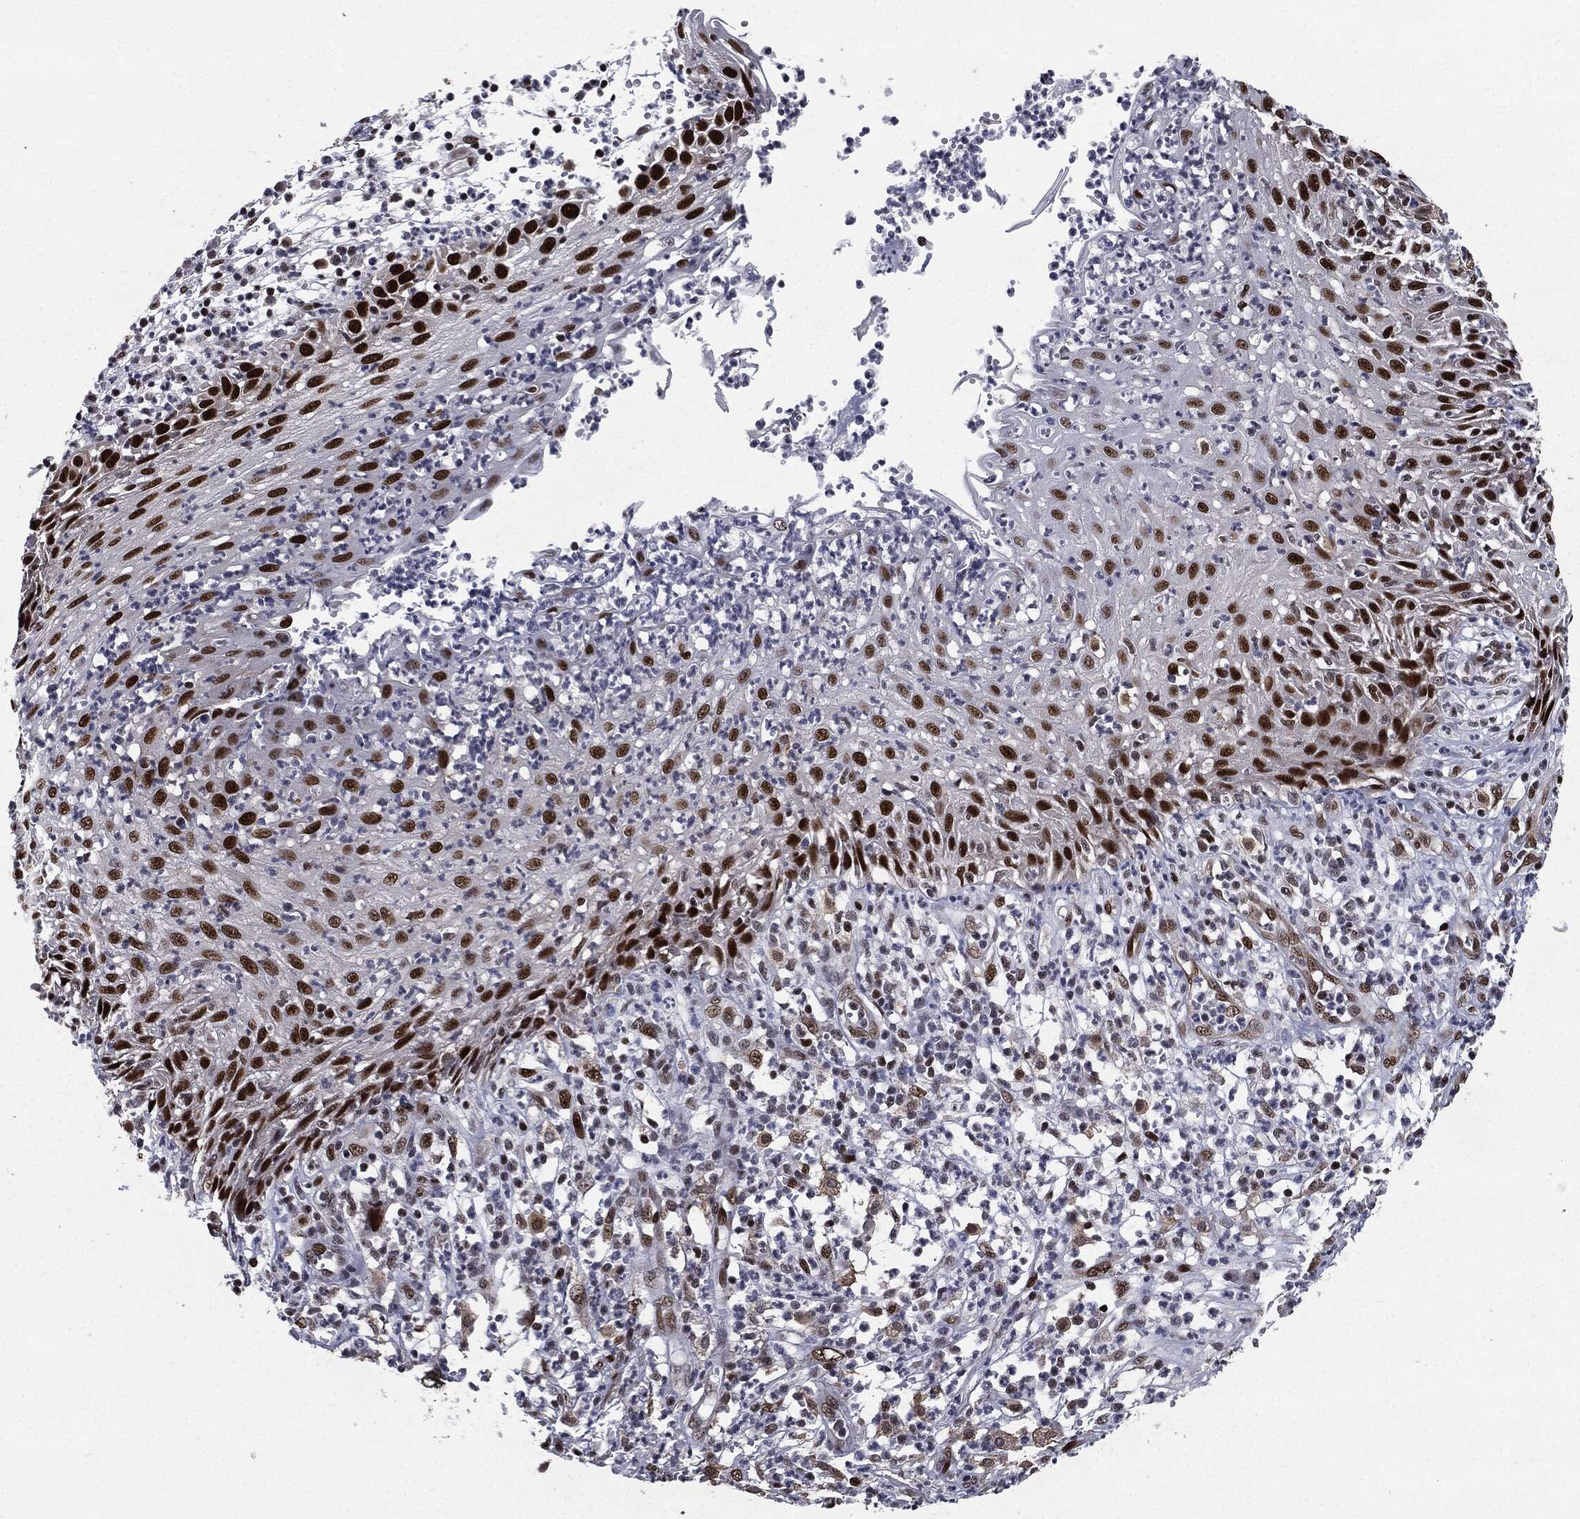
{"staining": {"intensity": "strong", "quantity": "25%-75%", "location": "nuclear"}, "tissue": "skin cancer", "cell_type": "Tumor cells", "image_type": "cancer", "snomed": [{"axis": "morphology", "description": "Normal tissue, NOS"}, {"axis": "morphology", "description": "Squamous cell carcinoma, NOS"}, {"axis": "topography", "description": "Skin"}], "caption": "Skin squamous cell carcinoma stained with immunohistochemistry (IHC) displays strong nuclear staining in about 25%-75% of tumor cells.", "gene": "JUN", "patient": {"sex": "male", "age": 79}}